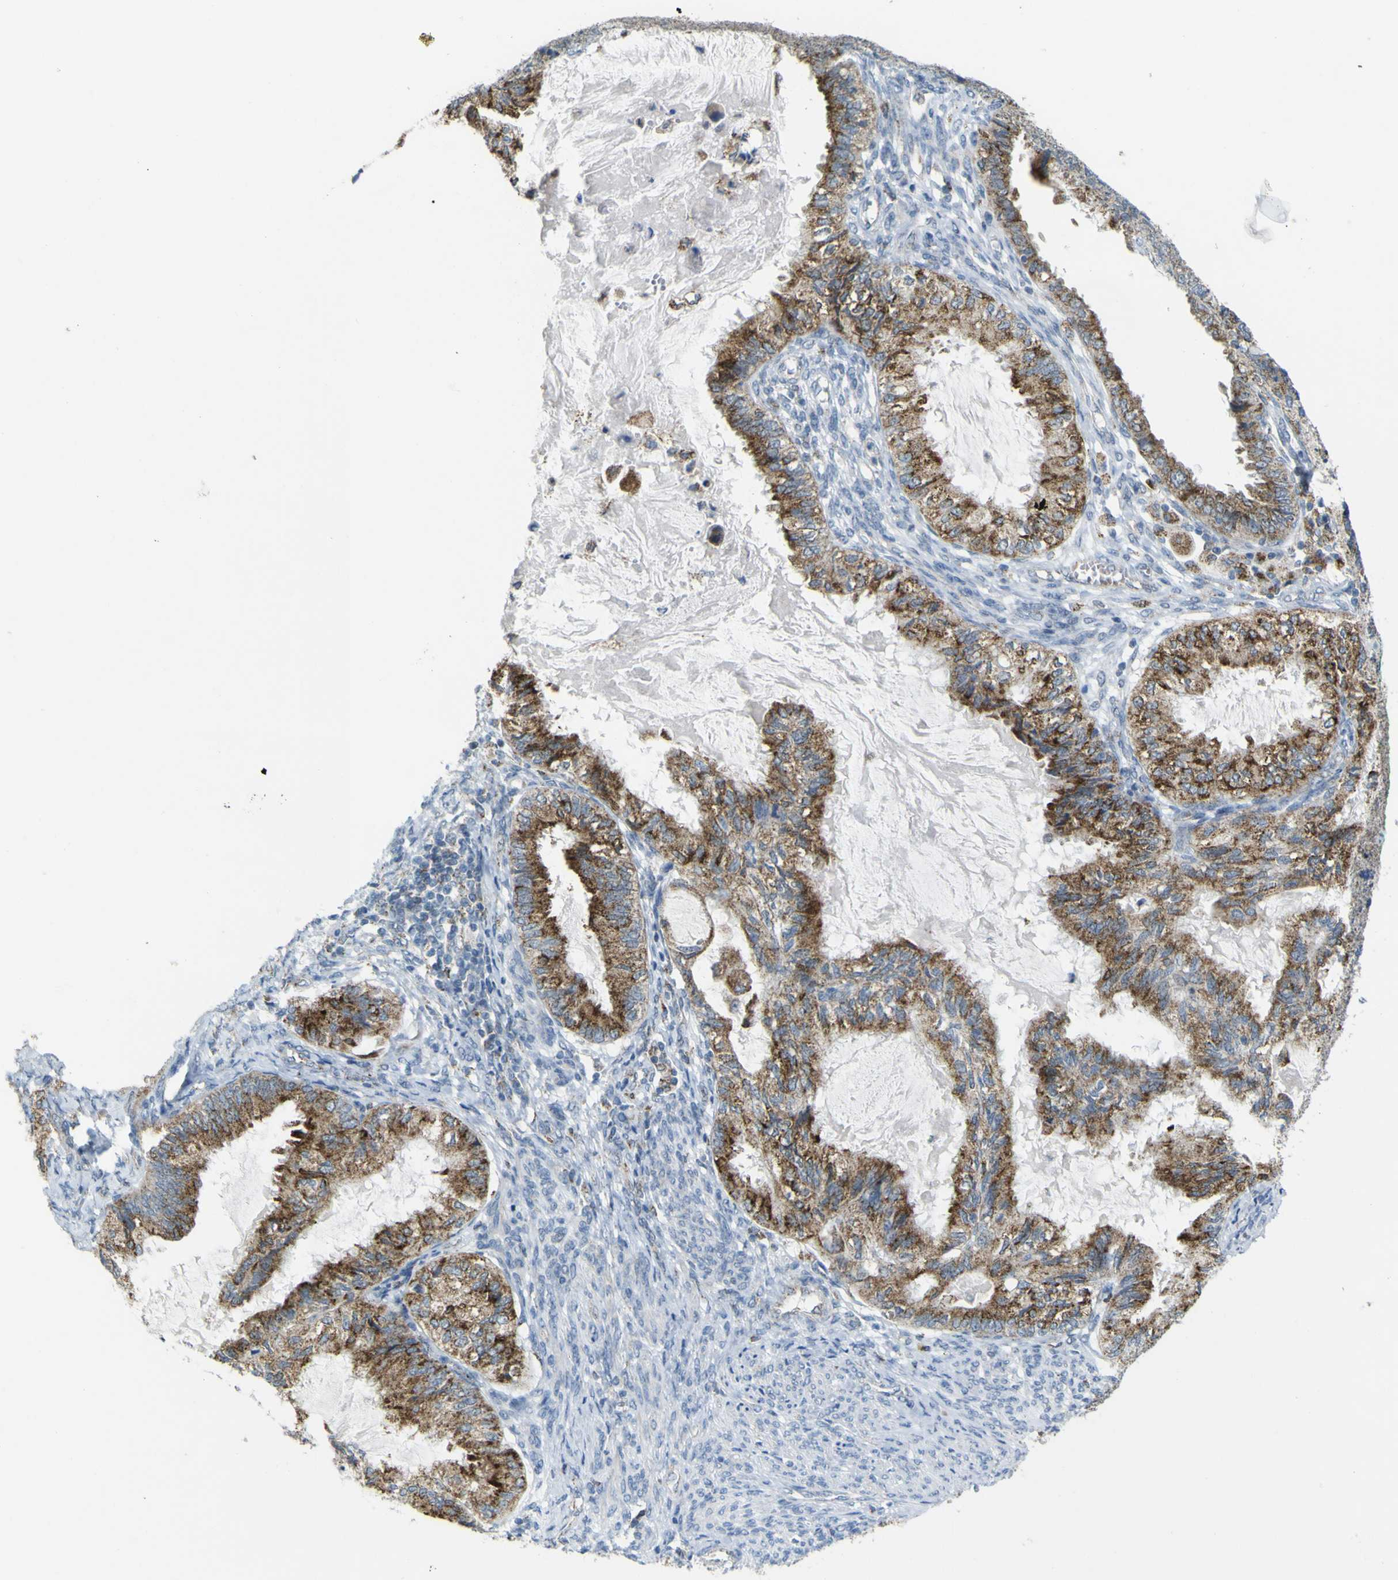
{"staining": {"intensity": "moderate", "quantity": ">75%", "location": "cytoplasmic/membranous"}, "tissue": "cervical cancer", "cell_type": "Tumor cells", "image_type": "cancer", "snomed": [{"axis": "morphology", "description": "Normal tissue, NOS"}, {"axis": "morphology", "description": "Adenocarcinoma, NOS"}, {"axis": "topography", "description": "Cervix"}, {"axis": "topography", "description": "Endometrium"}], "caption": "Cervical adenocarcinoma was stained to show a protein in brown. There is medium levels of moderate cytoplasmic/membranous positivity in approximately >75% of tumor cells.", "gene": "ACBD5", "patient": {"sex": "female", "age": 86}}